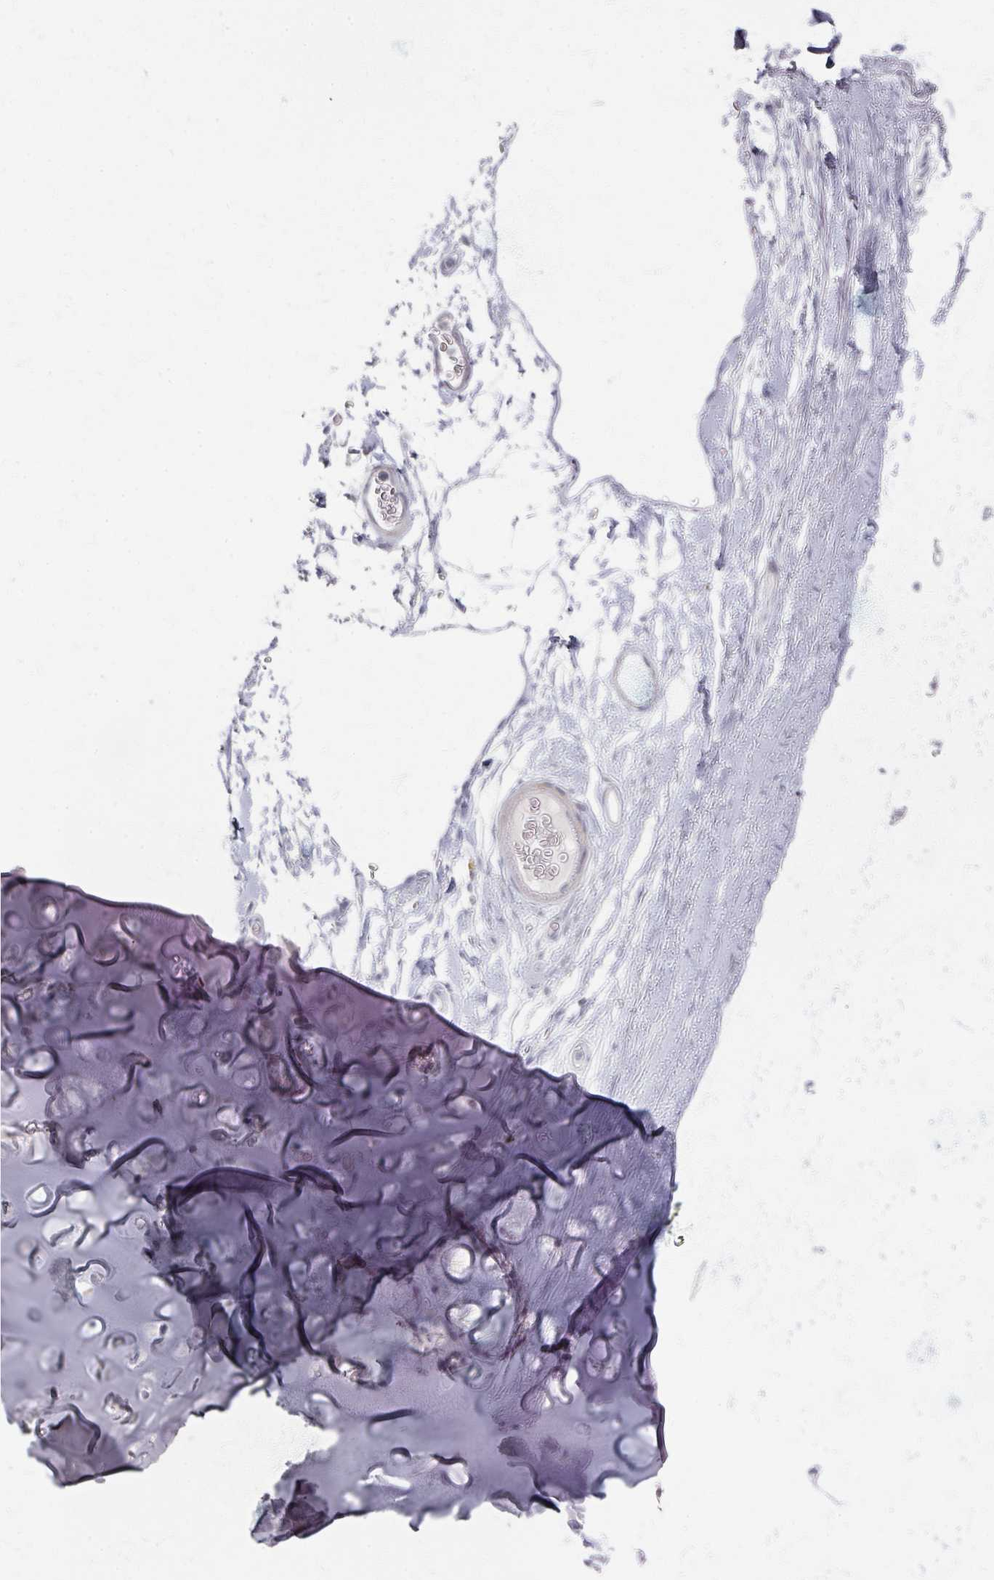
{"staining": {"intensity": "negative", "quantity": "none", "location": "none"}, "tissue": "soft tissue", "cell_type": "Chondrocytes", "image_type": "normal", "snomed": [{"axis": "morphology", "description": "Normal tissue, NOS"}, {"axis": "topography", "description": "Lymph node"}, {"axis": "topography", "description": "Cartilage tissue"}, {"axis": "topography", "description": "Bronchus"}], "caption": "Immunohistochemistry histopathology image of benign soft tissue: human soft tissue stained with DAB exhibits no significant protein expression in chondrocytes. (DAB immunohistochemistry (IHC) with hematoxylin counter stain).", "gene": "TTYH3", "patient": {"sex": "female", "age": 70}}